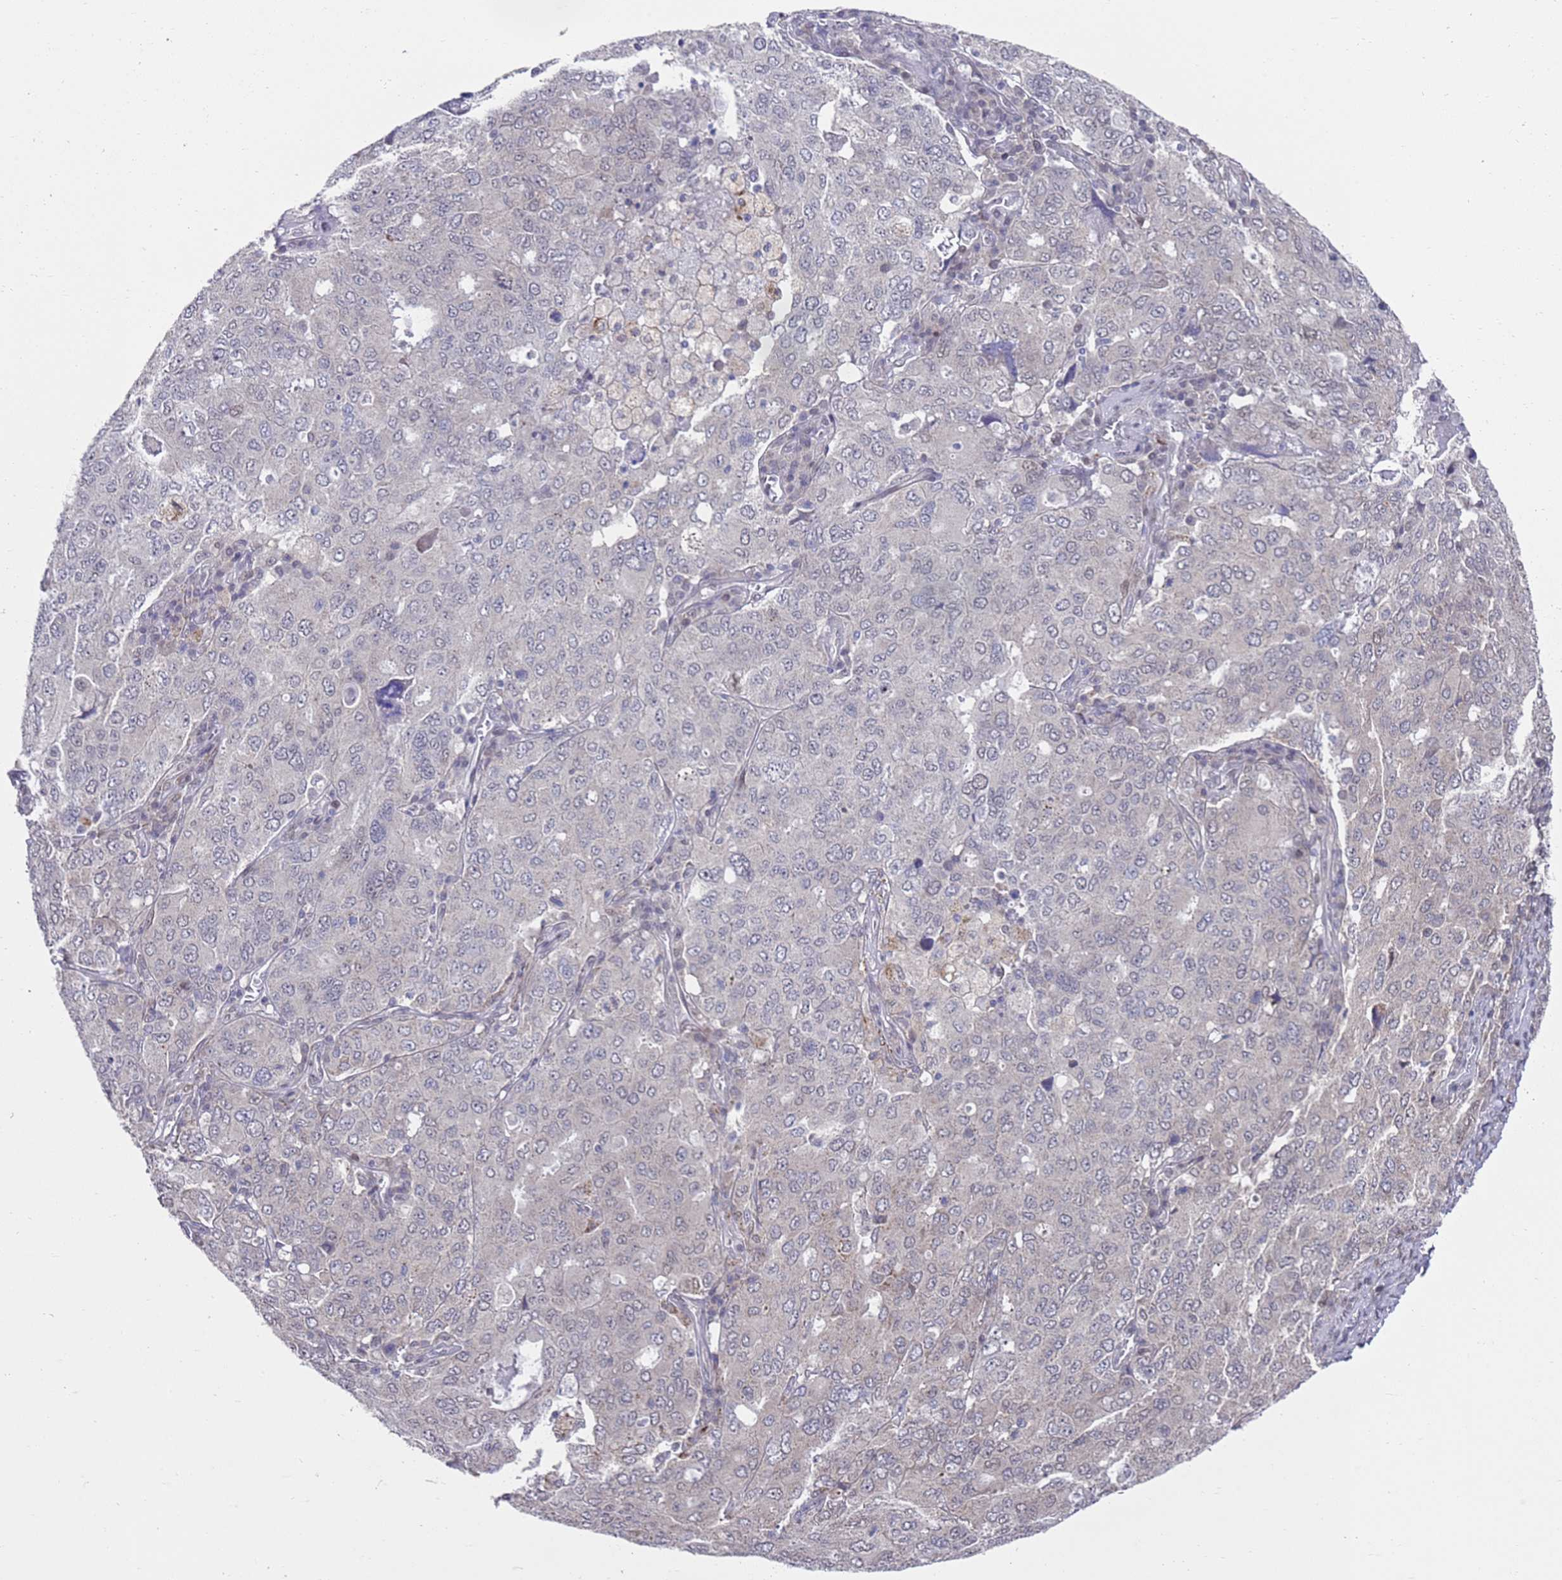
{"staining": {"intensity": "weak", "quantity": "25%-75%", "location": "nuclear"}, "tissue": "ovarian cancer", "cell_type": "Tumor cells", "image_type": "cancer", "snomed": [{"axis": "morphology", "description": "Carcinoma, endometroid"}, {"axis": "topography", "description": "Ovary"}], "caption": "This is an image of immunohistochemistry (IHC) staining of ovarian cancer (endometroid carcinoma), which shows weak staining in the nuclear of tumor cells.", "gene": "COPS6", "patient": {"sex": "female", "age": 62}}